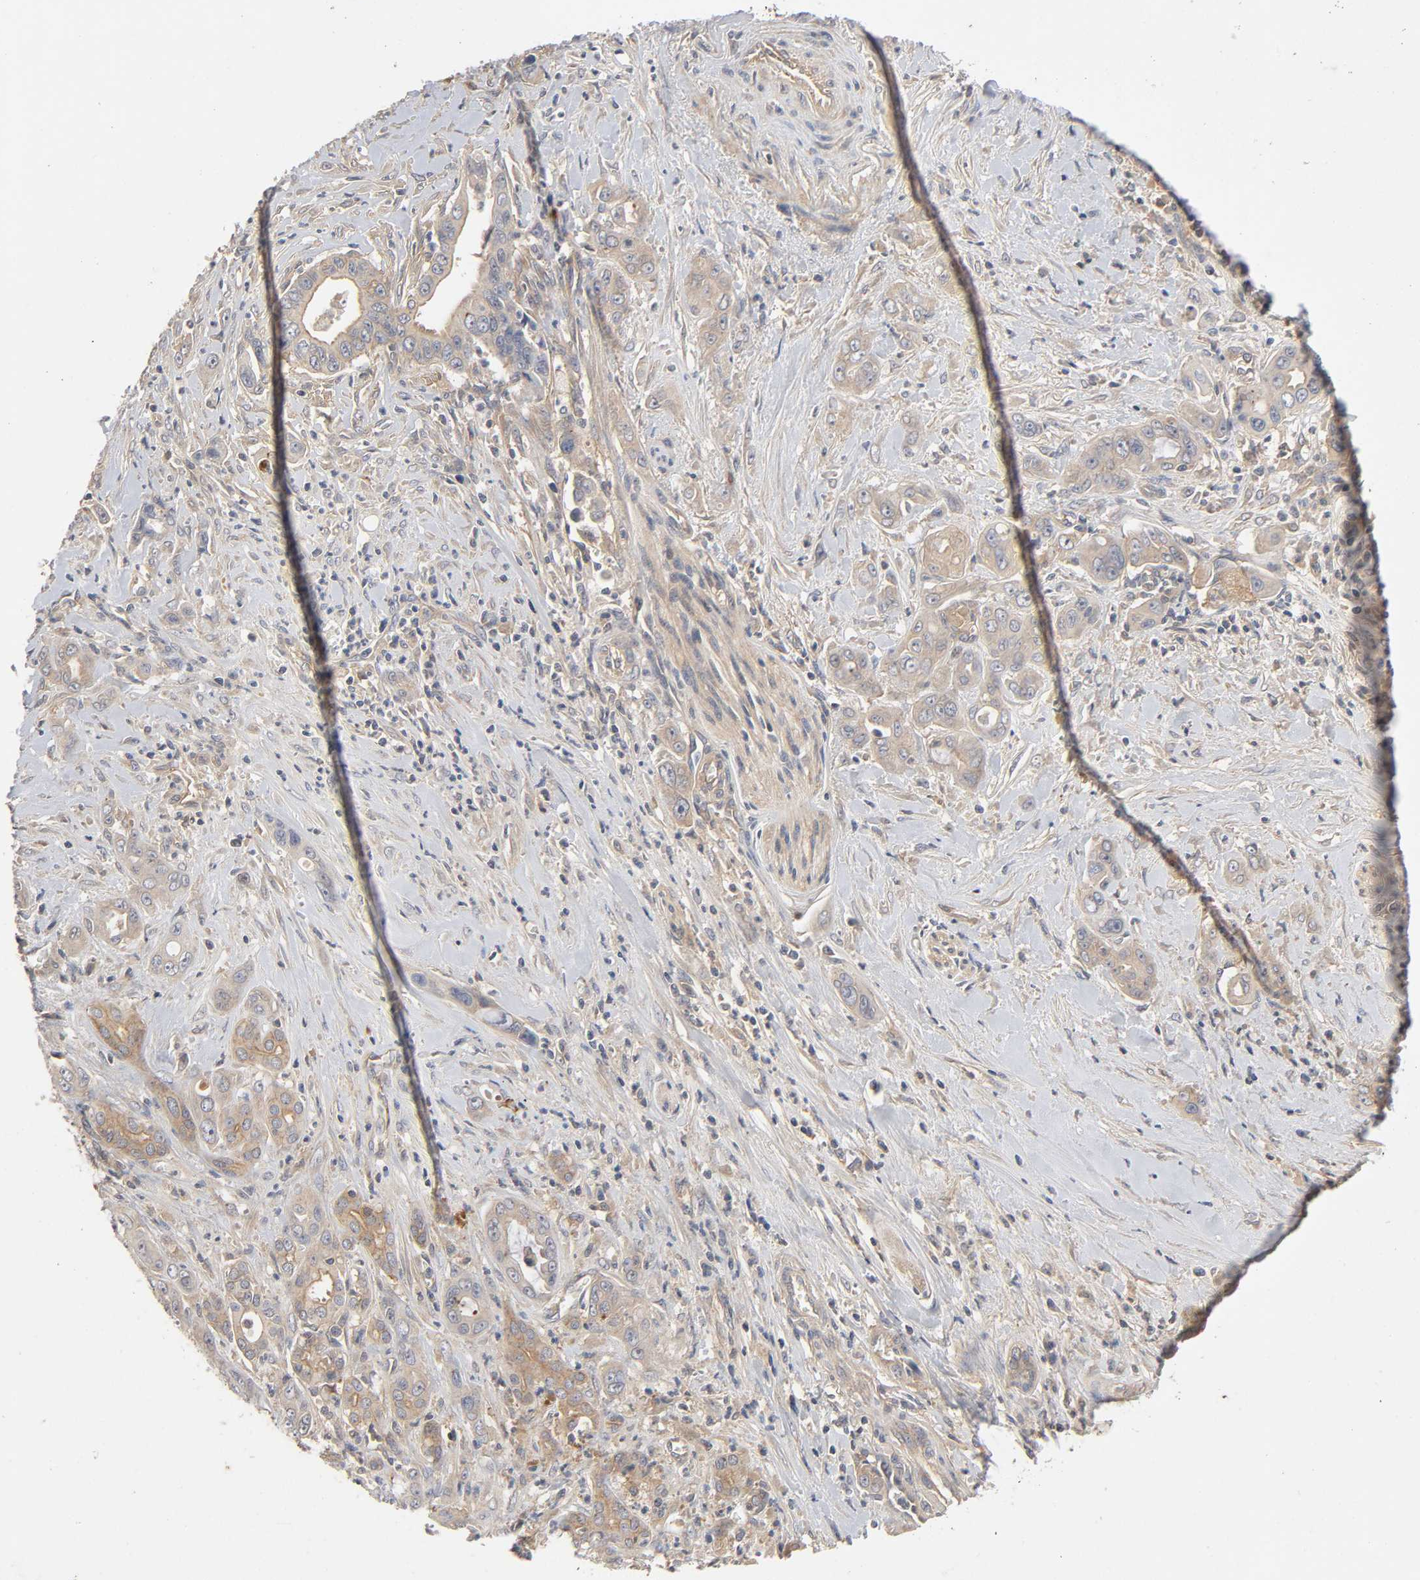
{"staining": {"intensity": "moderate", "quantity": ">75%", "location": "cytoplasmic/membranous"}, "tissue": "pancreatic cancer", "cell_type": "Tumor cells", "image_type": "cancer", "snomed": [{"axis": "morphology", "description": "Adenocarcinoma, NOS"}, {"axis": "topography", "description": "Pancreas"}], "caption": "This image demonstrates immunohistochemistry (IHC) staining of human pancreatic cancer (adenocarcinoma), with medium moderate cytoplasmic/membranous positivity in about >75% of tumor cells.", "gene": "CPB2", "patient": {"sex": "male", "age": 59}}